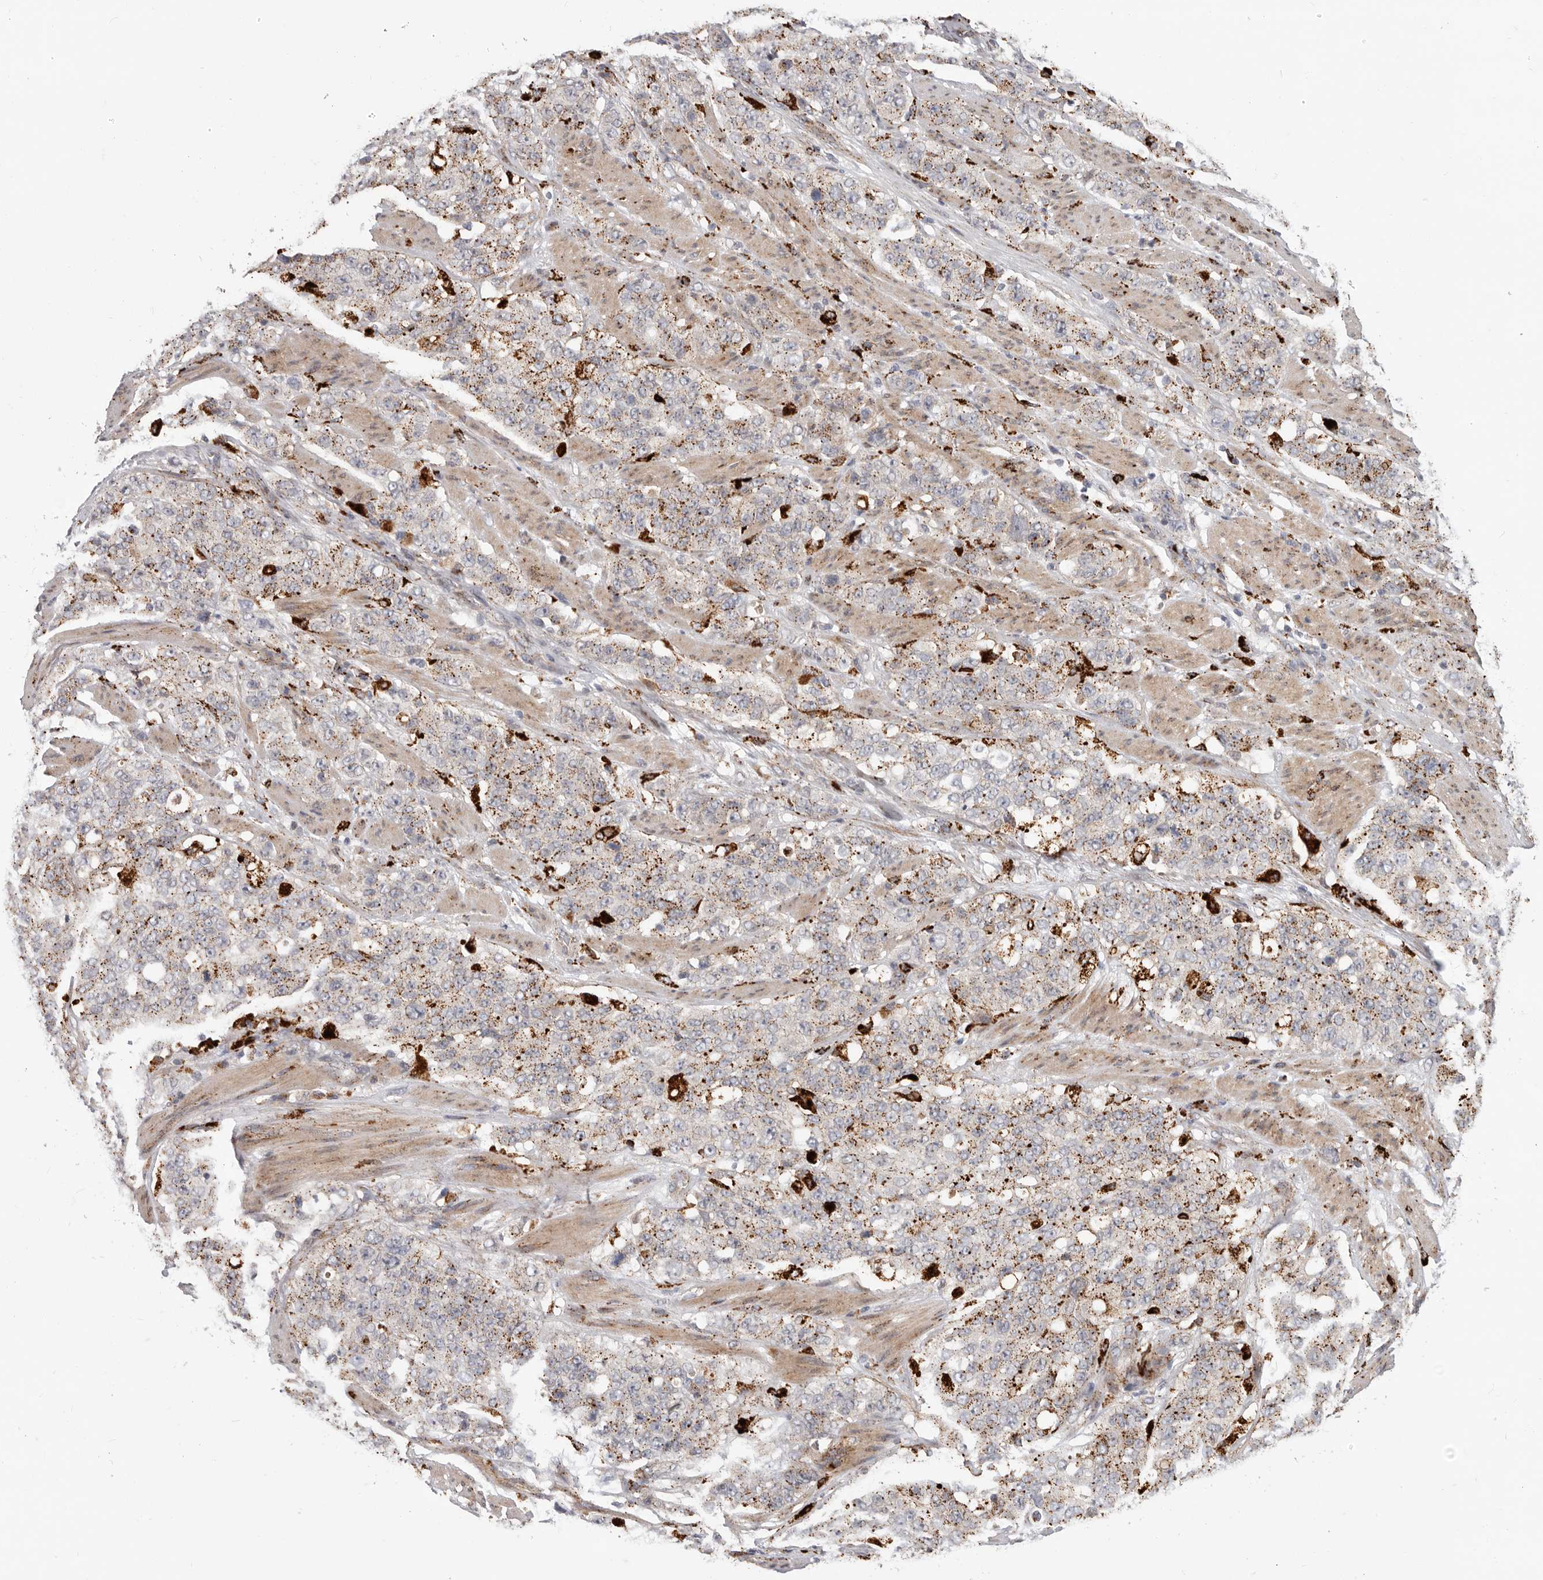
{"staining": {"intensity": "weak", "quantity": "25%-75%", "location": "cytoplasmic/membranous"}, "tissue": "stomach cancer", "cell_type": "Tumor cells", "image_type": "cancer", "snomed": [{"axis": "morphology", "description": "Adenocarcinoma, NOS"}, {"axis": "topography", "description": "Stomach"}], "caption": "Immunohistochemistry of human stomach cancer (adenocarcinoma) exhibits low levels of weak cytoplasmic/membranous positivity in approximately 25%-75% of tumor cells.", "gene": "TOR3A", "patient": {"sex": "male", "age": 48}}